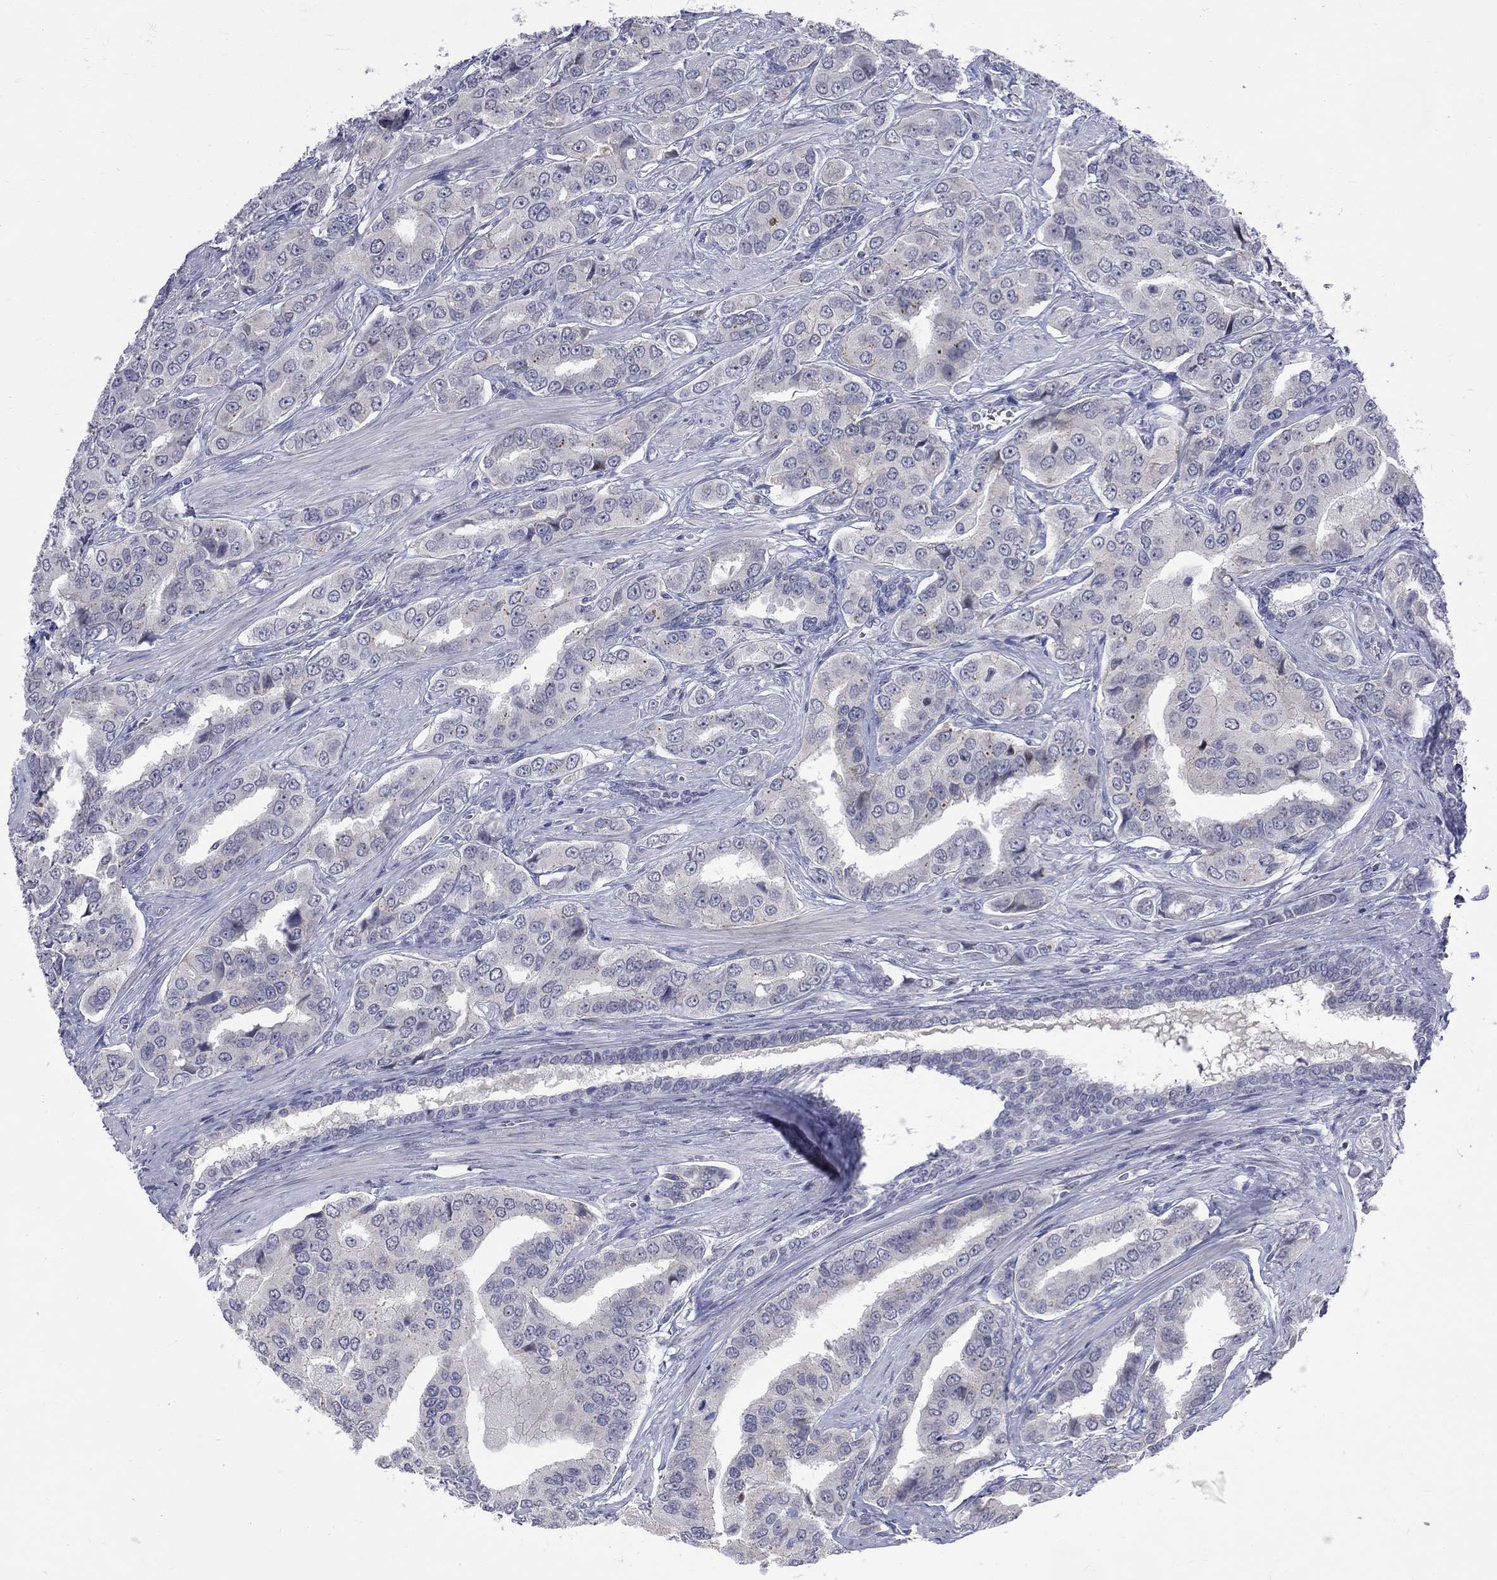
{"staining": {"intensity": "negative", "quantity": "none", "location": "none"}, "tissue": "prostate cancer", "cell_type": "Tumor cells", "image_type": "cancer", "snomed": [{"axis": "morphology", "description": "Adenocarcinoma, NOS"}, {"axis": "topography", "description": "Prostate and seminal vesicle, NOS"}, {"axis": "topography", "description": "Prostate"}], "caption": "Tumor cells are negative for brown protein staining in prostate adenocarcinoma.", "gene": "CTNND2", "patient": {"sex": "male", "age": 69}}